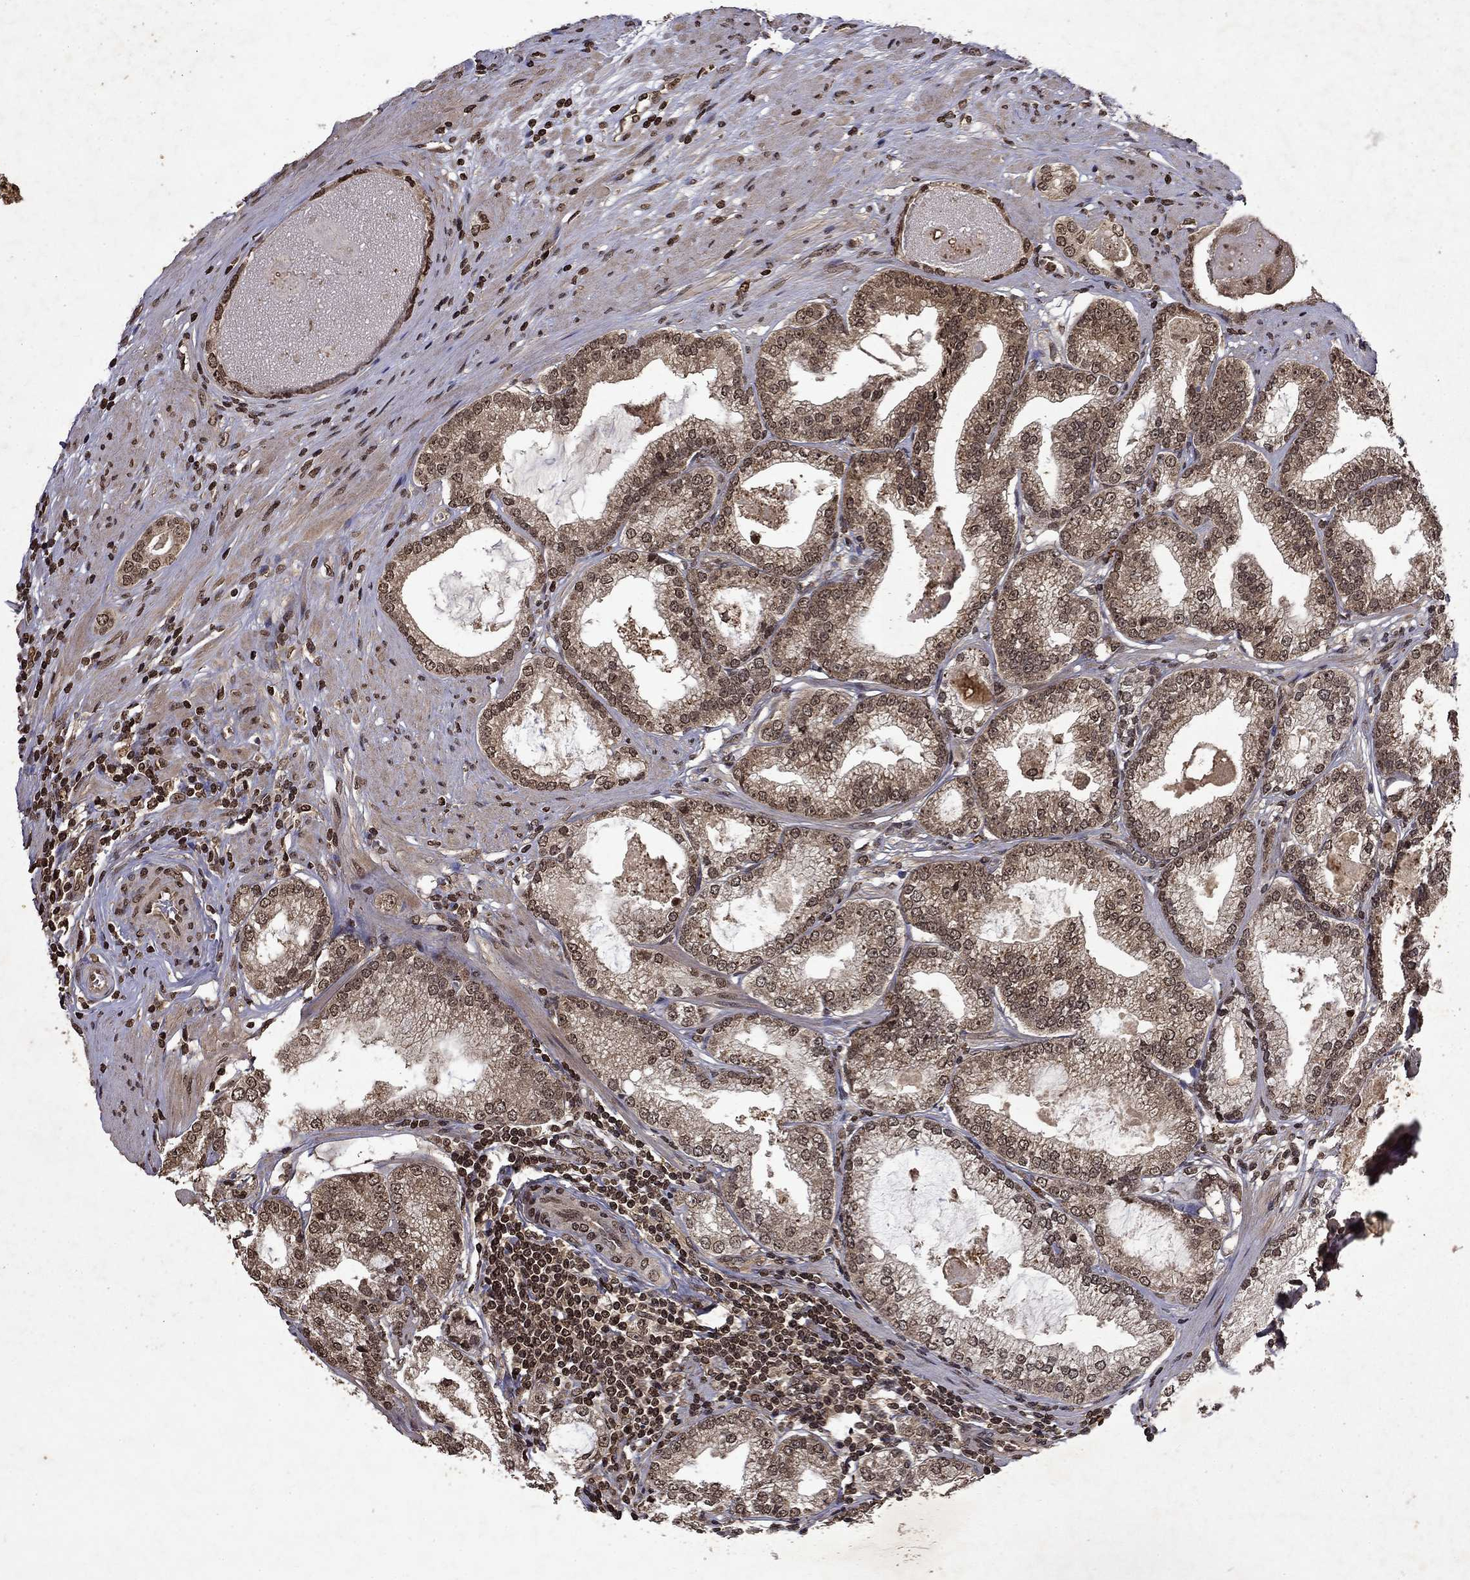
{"staining": {"intensity": "weak", "quantity": ">75%", "location": "cytoplasmic/membranous"}, "tissue": "prostate cancer", "cell_type": "Tumor cells", "image_type": "cancer", "snomed": [{"axis": "morphology", "description": "Adenocarcinoma, High grade"}, {"axis": "topography", "description": "Prostate and seminal vesicle, NOS"}], "caption": "Protein expression analysis of human adenocarcinoma (high-grade) (prostate) reveals weak cytoplasmic/membranous positivity in about >75% of tumor cells. (Brightfield microscopy of DAB IHC at high magnification).", "gene": "PIN4", "patient": {"sex": "male", "age": 62}}